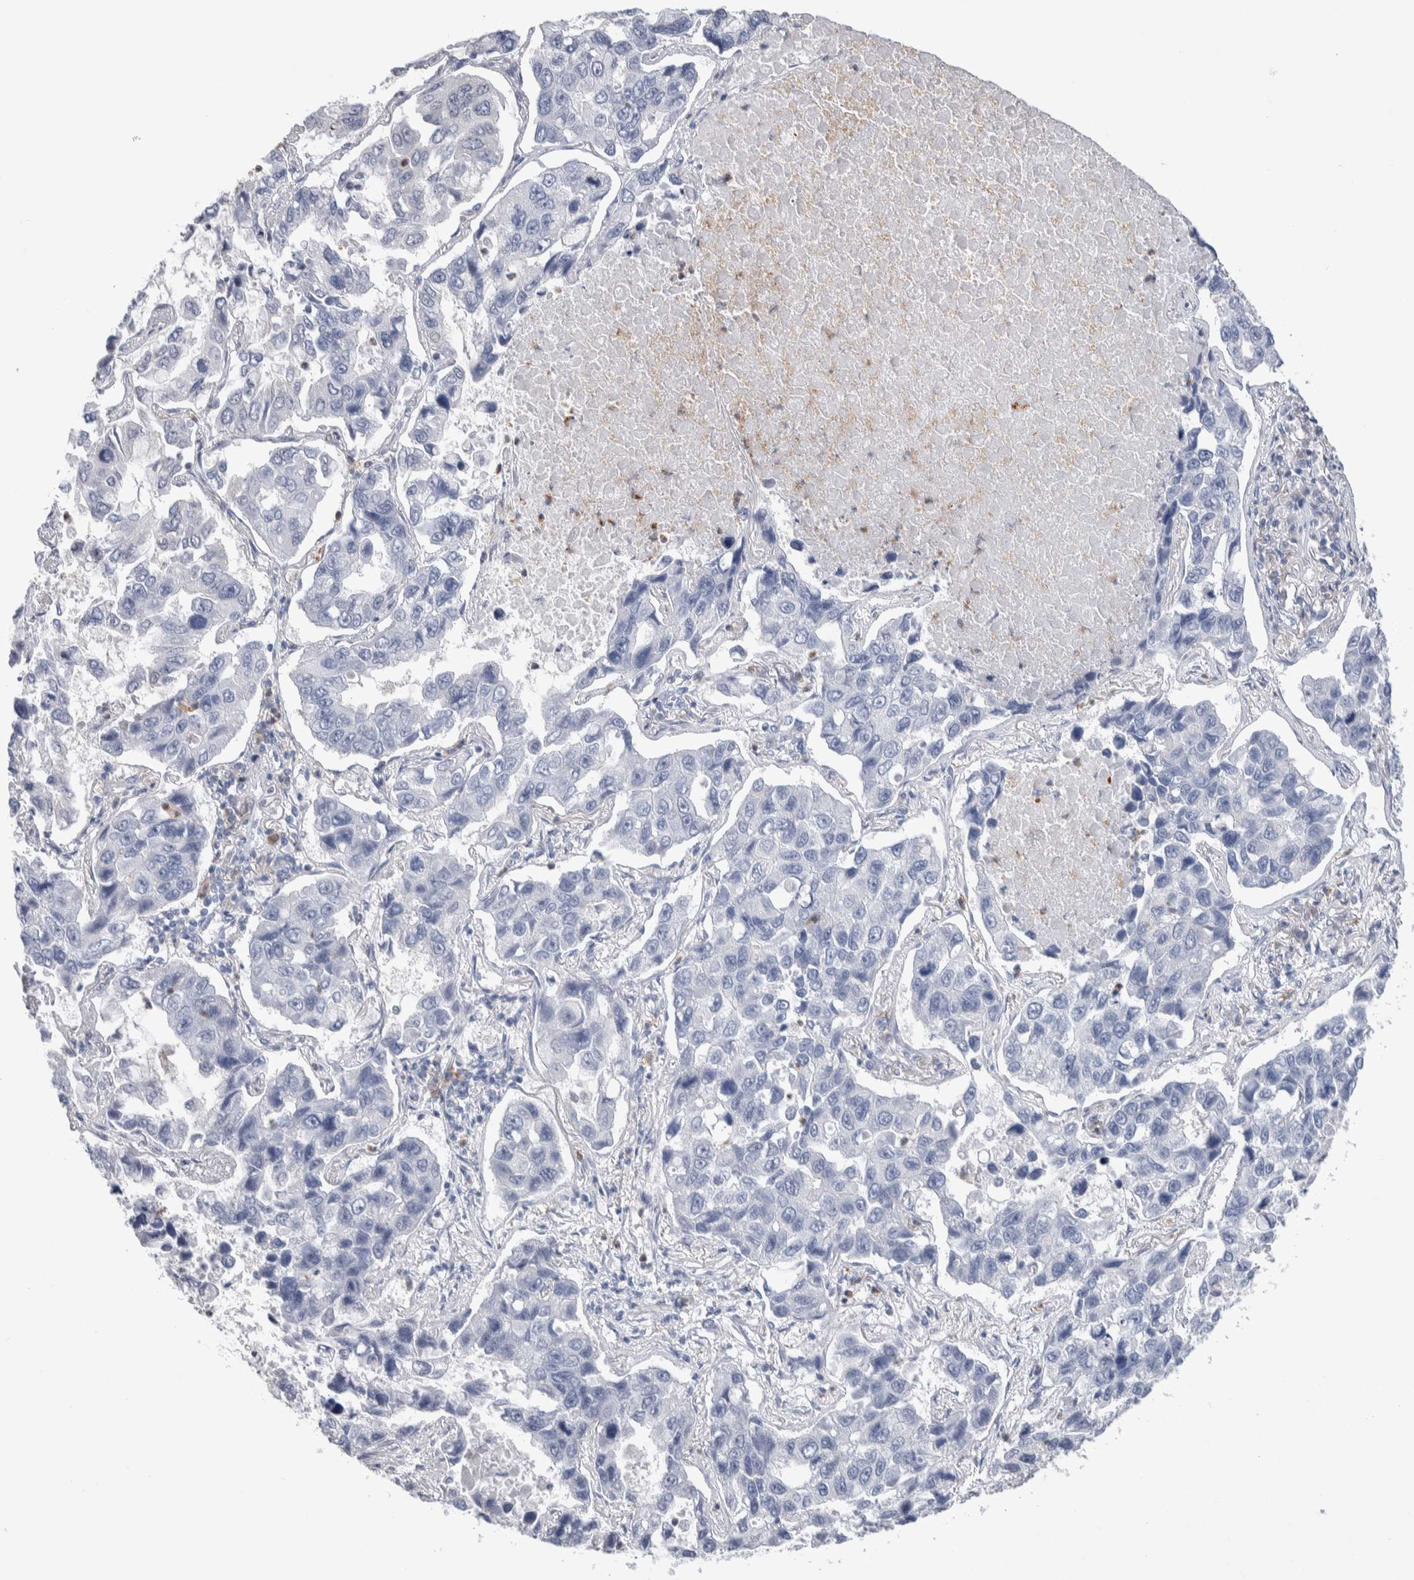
{"staining": {"intensity": "negative", "quantity": "none", "location": "none"}, "tissue": "lung cancer", "cell_type": "Tumor cells", "image_type": "cancer", "snomed": [{"axis": "morphology", "description": "Adenocarcinoma, NOS"}, {"axis": "topography", "description": "Lung"}], "caption": "This is an IHC micrograph of lung cancer (adenocarcinoma). There is no staining in tumor cells.", "gene": "LURAP1L", "patient": {"sex": "male", "age": 64}}